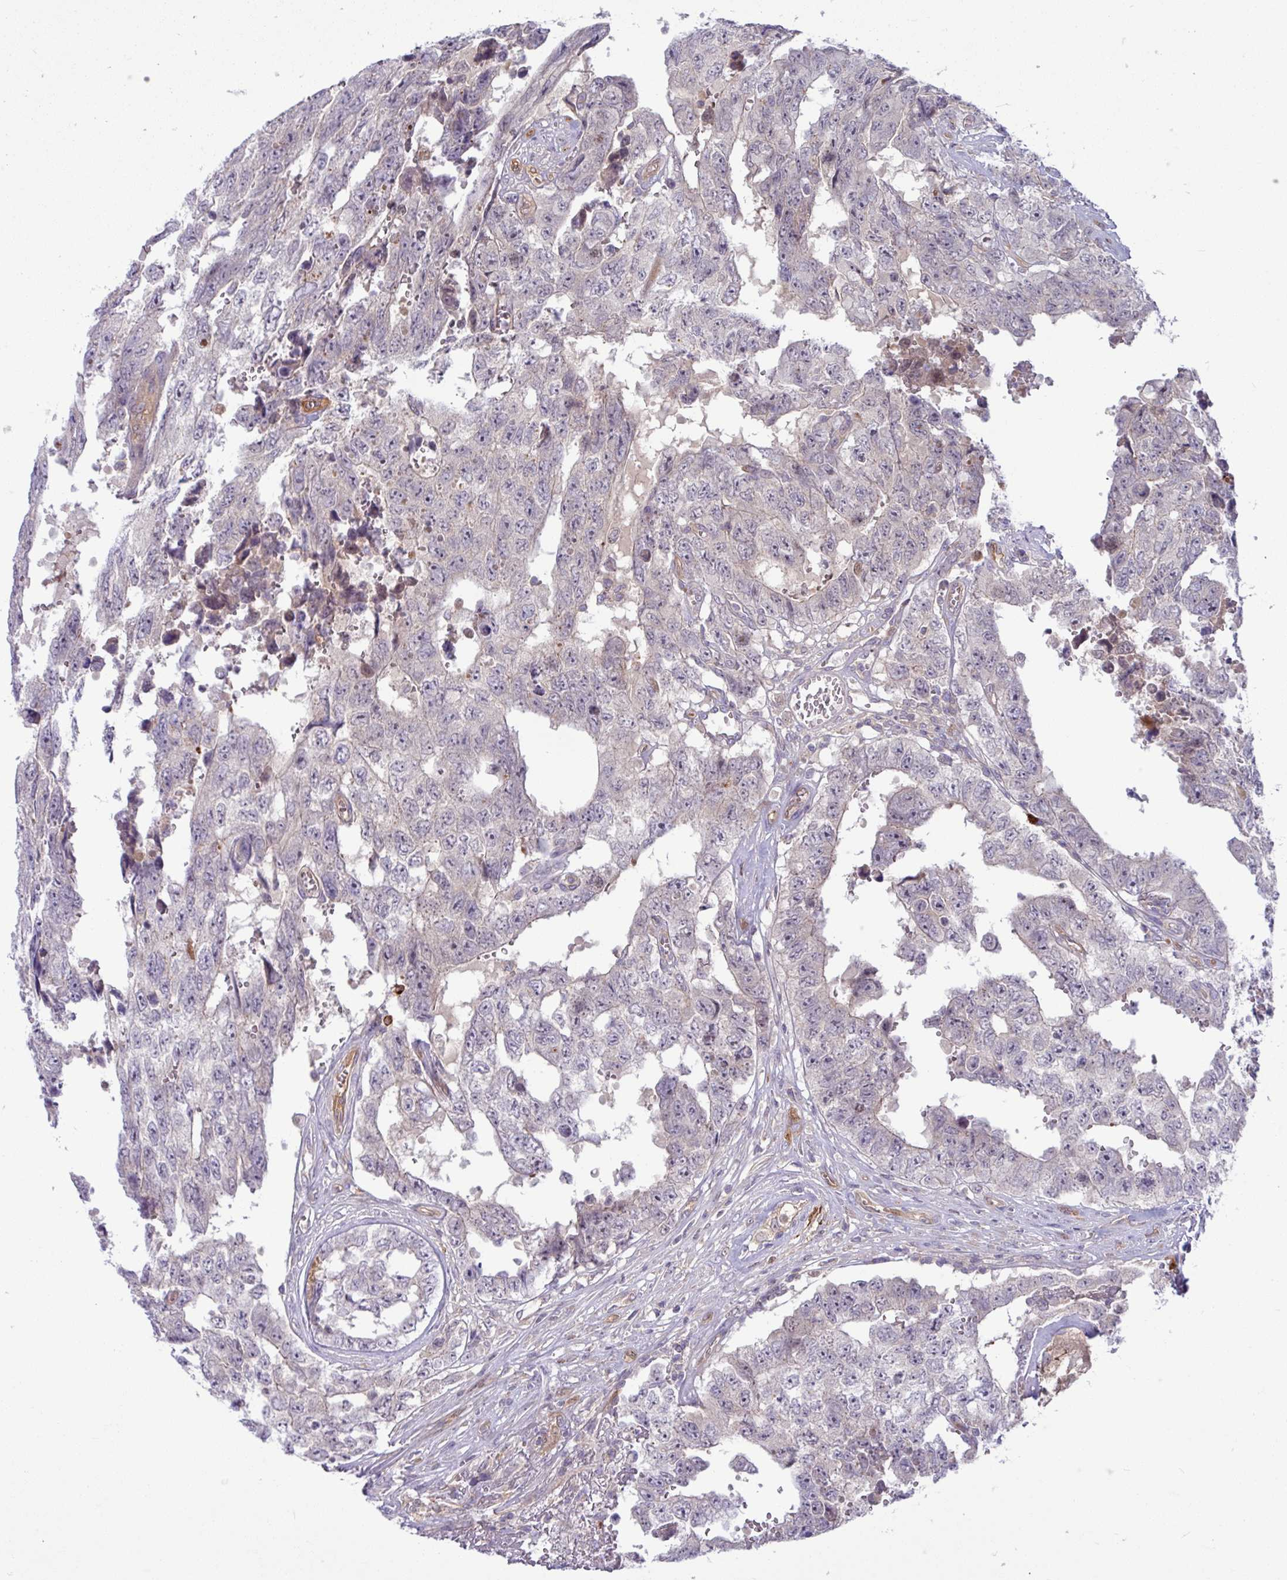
{"staining": {"intensity": "negative", "quantity": "none", "location": "none"}, "tissue": "testis cancer", "cell_type": "Tumor cells", "image_type": "cancer", "snomed": [{"axis": "morphology", "description": "Normal tissue, NOS"}, {"axis": "morphology", "description": "Carcinoma, Embryonal, NOS"}, {"axis": "topography", "description": "Testis"}, {"axis": "topography", "description": "Epididymis"}], "caption": "Tumor cells show no significant protein staining in testis embryonal carcinoma.", "gene": "B4GALNT4", "patient": {"sex": "male", "age": 25}}